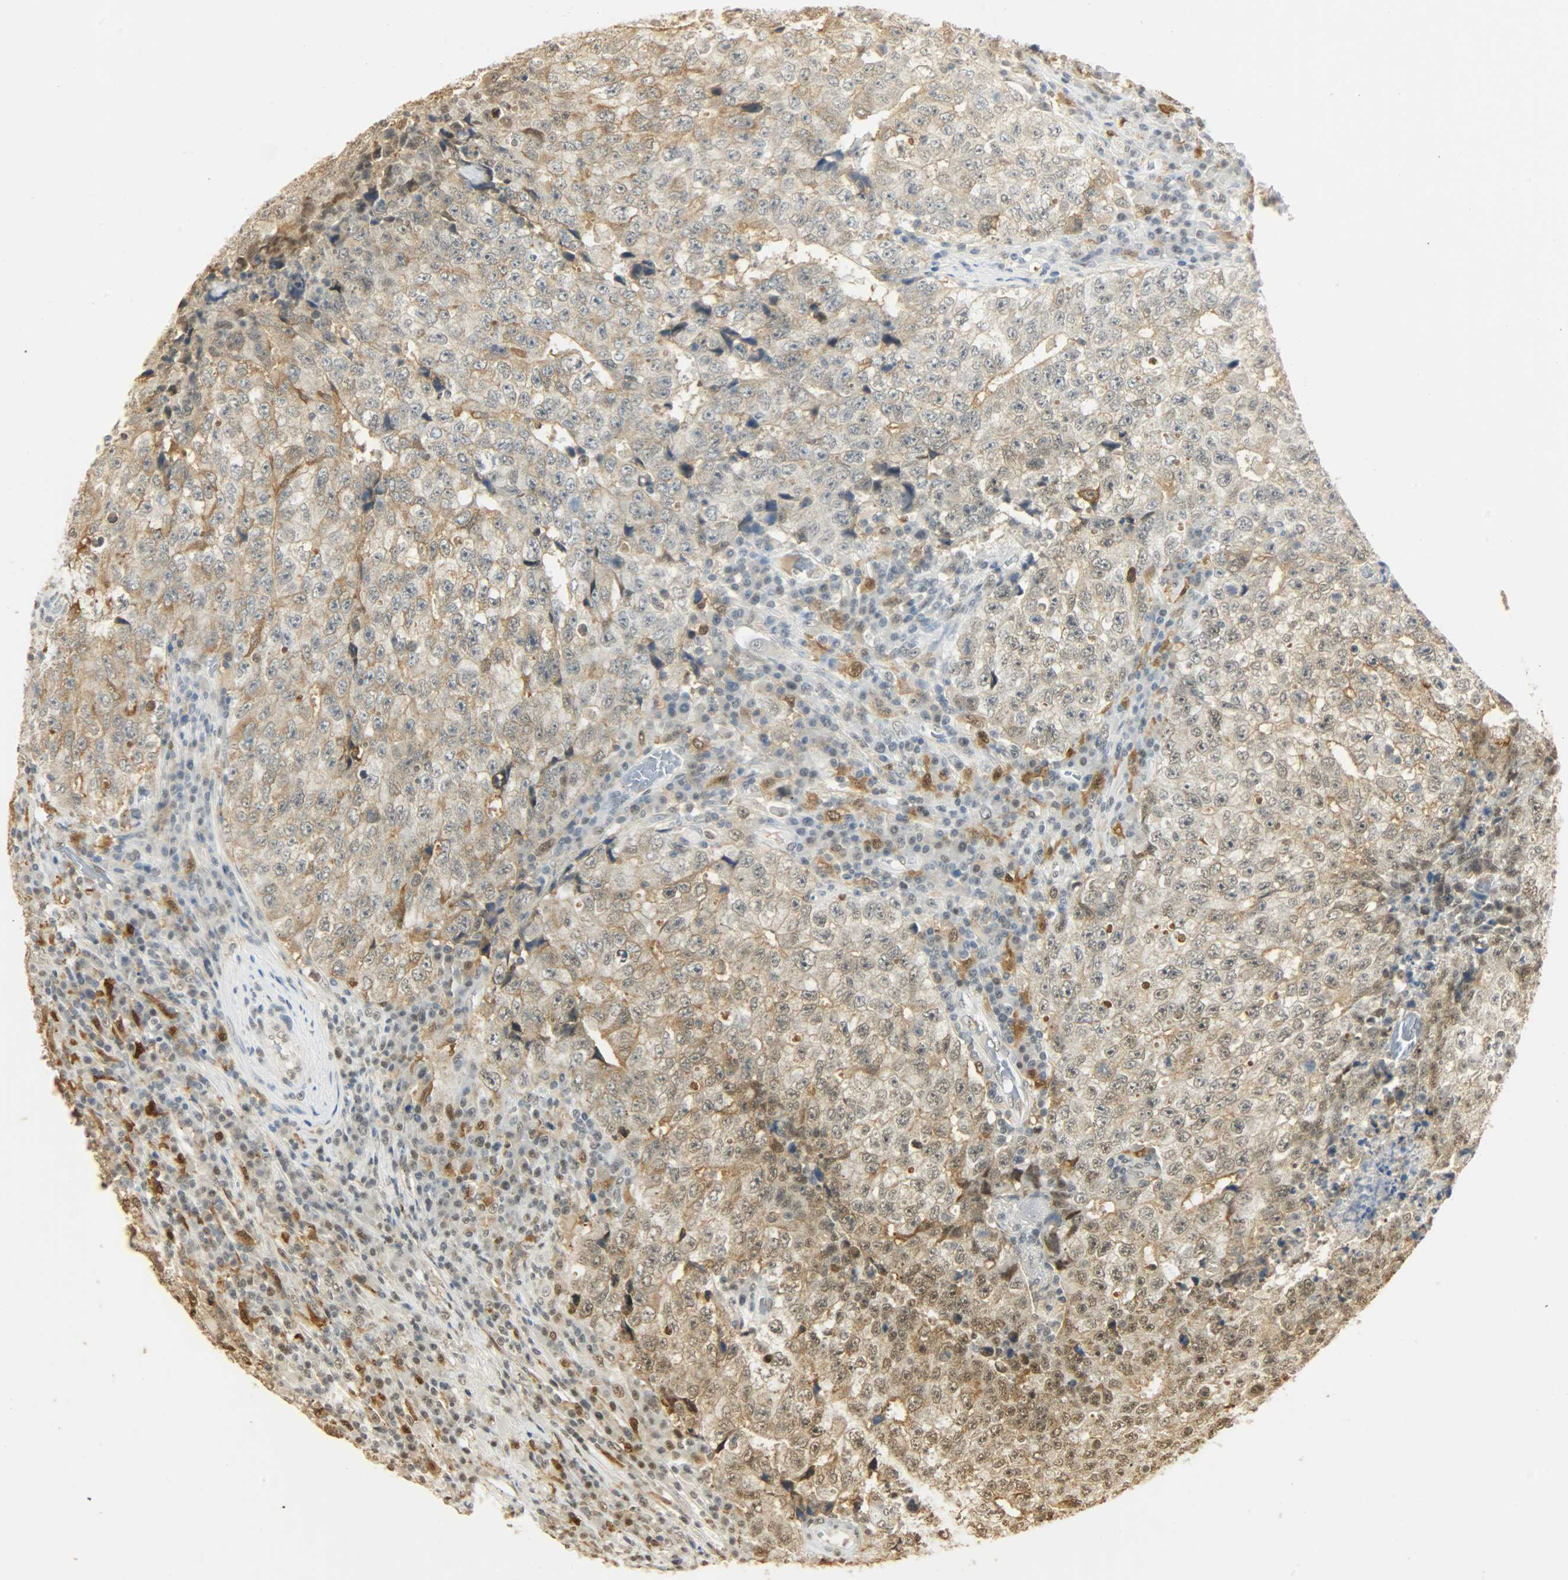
{"staining": {"intensity": "weak", "quantity": "25%-75%", "location": "cytoplasmic/membranous,nuclear"}, "tissue": "testis cancer", "cell_type": "Tumor cells", "image_type": "cancer", "snomed": [{"axis": "morphology", "description": "Necrosis, NOS"}, {"axis": "morphology", "description": "Carcinoma, Embryonal, NOS"}, {"axis": "topography", "description": "Testis"}], "caption": "IHC micrograph of testis cancer stained for a protein (brown), which exhibits low levels of weak cytoplasmic/membranous and nuclear expression in about 25%-75% of tumor cells.", "gene": "NGFR", "patient": {"sex": "male", "age": 19}}